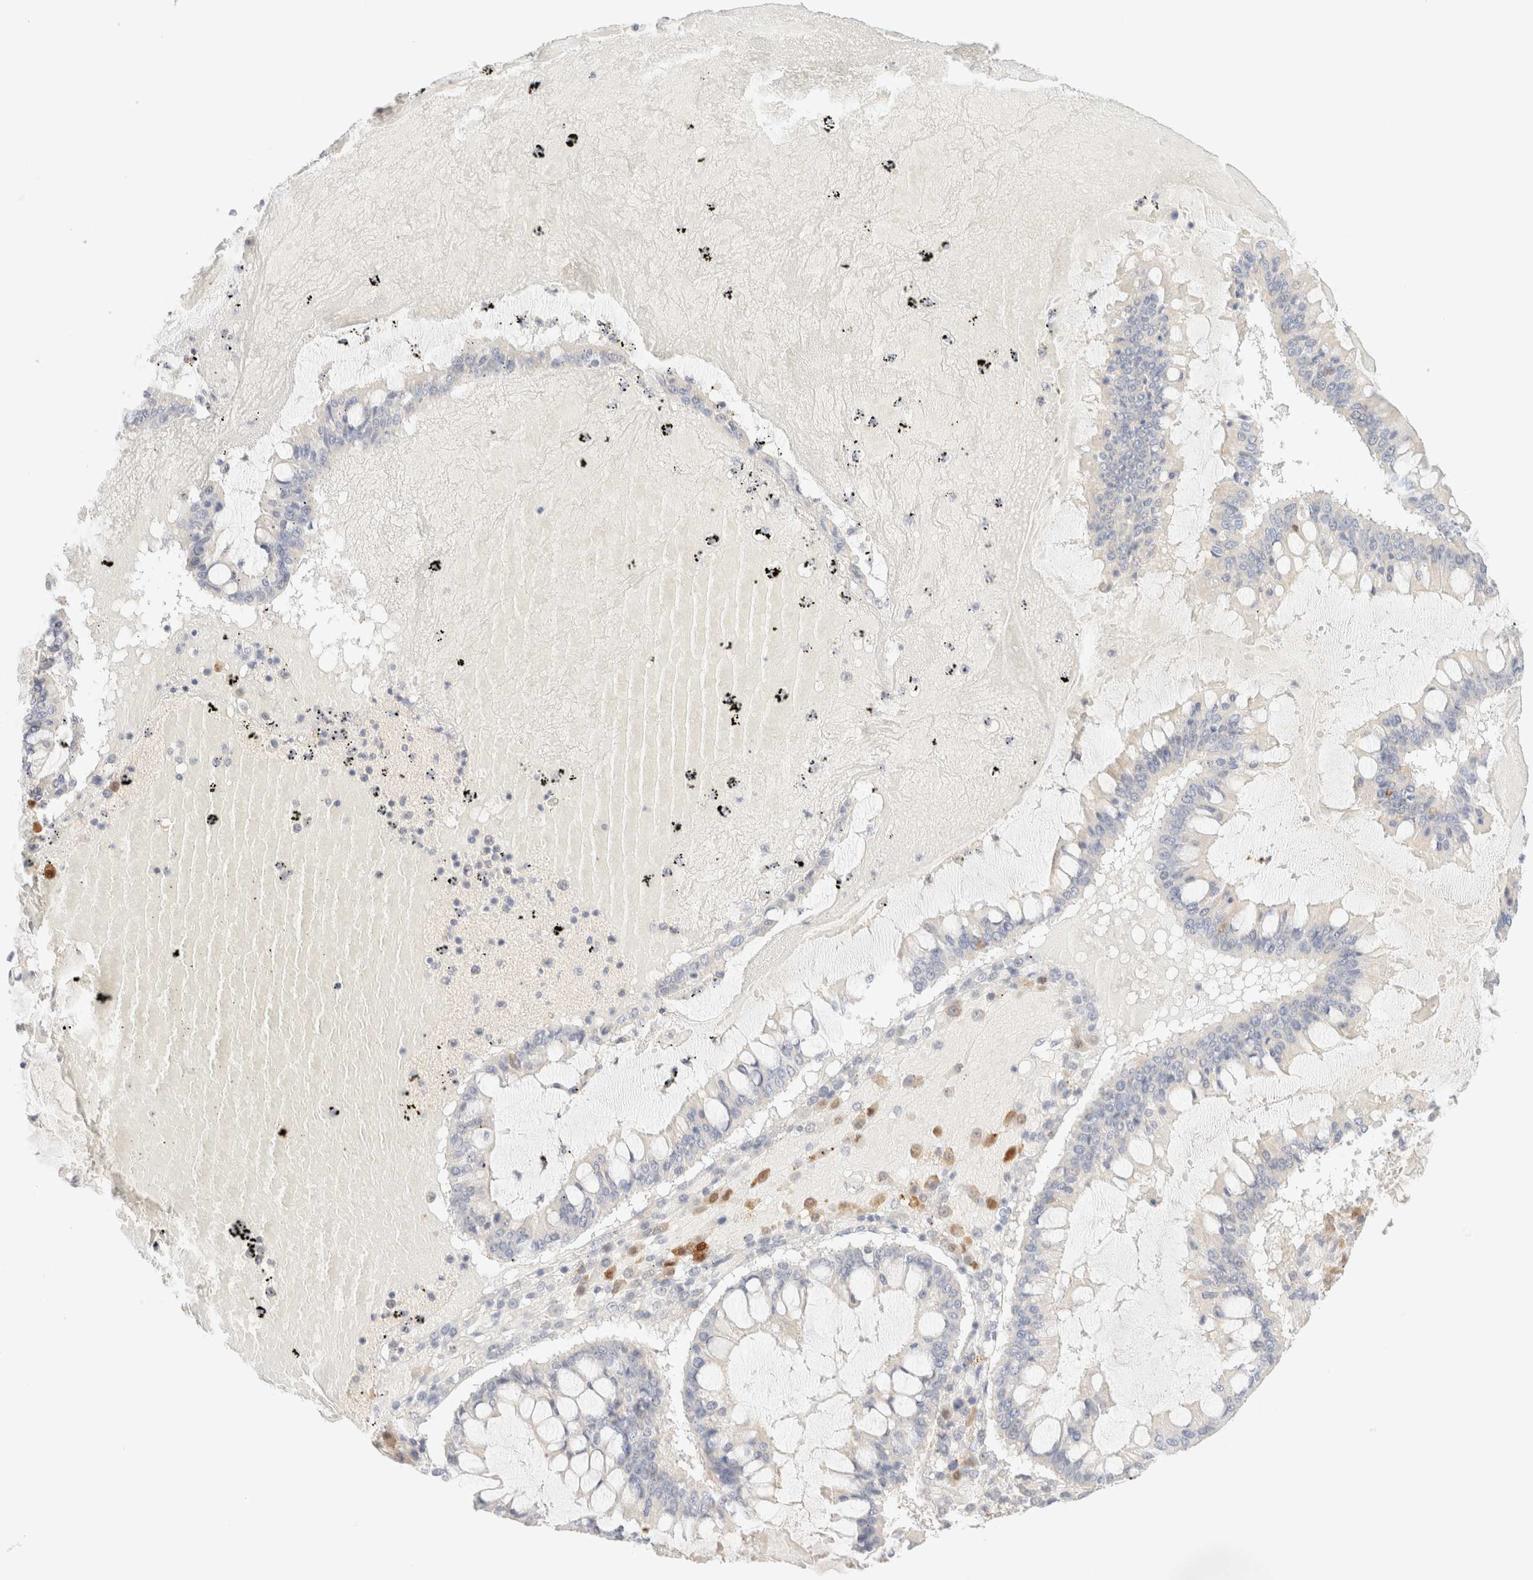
{"staining": {"intensity": "negative", "quantity": "none", "location": "none"}, "tissue": "ovarian cancer", "cell_type": "Tumor cells", "image_type": "cancer", "snomed": [{"axis": "morphology", "description": "Cystadenocarcinoma, mucinous, NOS"}, {"axis": "topography", "description": "Ovary"}], "caption": "Ovarian cancer was stained to show a protein in brown. There is no significant positivity in tumor cells.", "gene": "SARM1", "patient": {"sex": "female", "age": 73}}